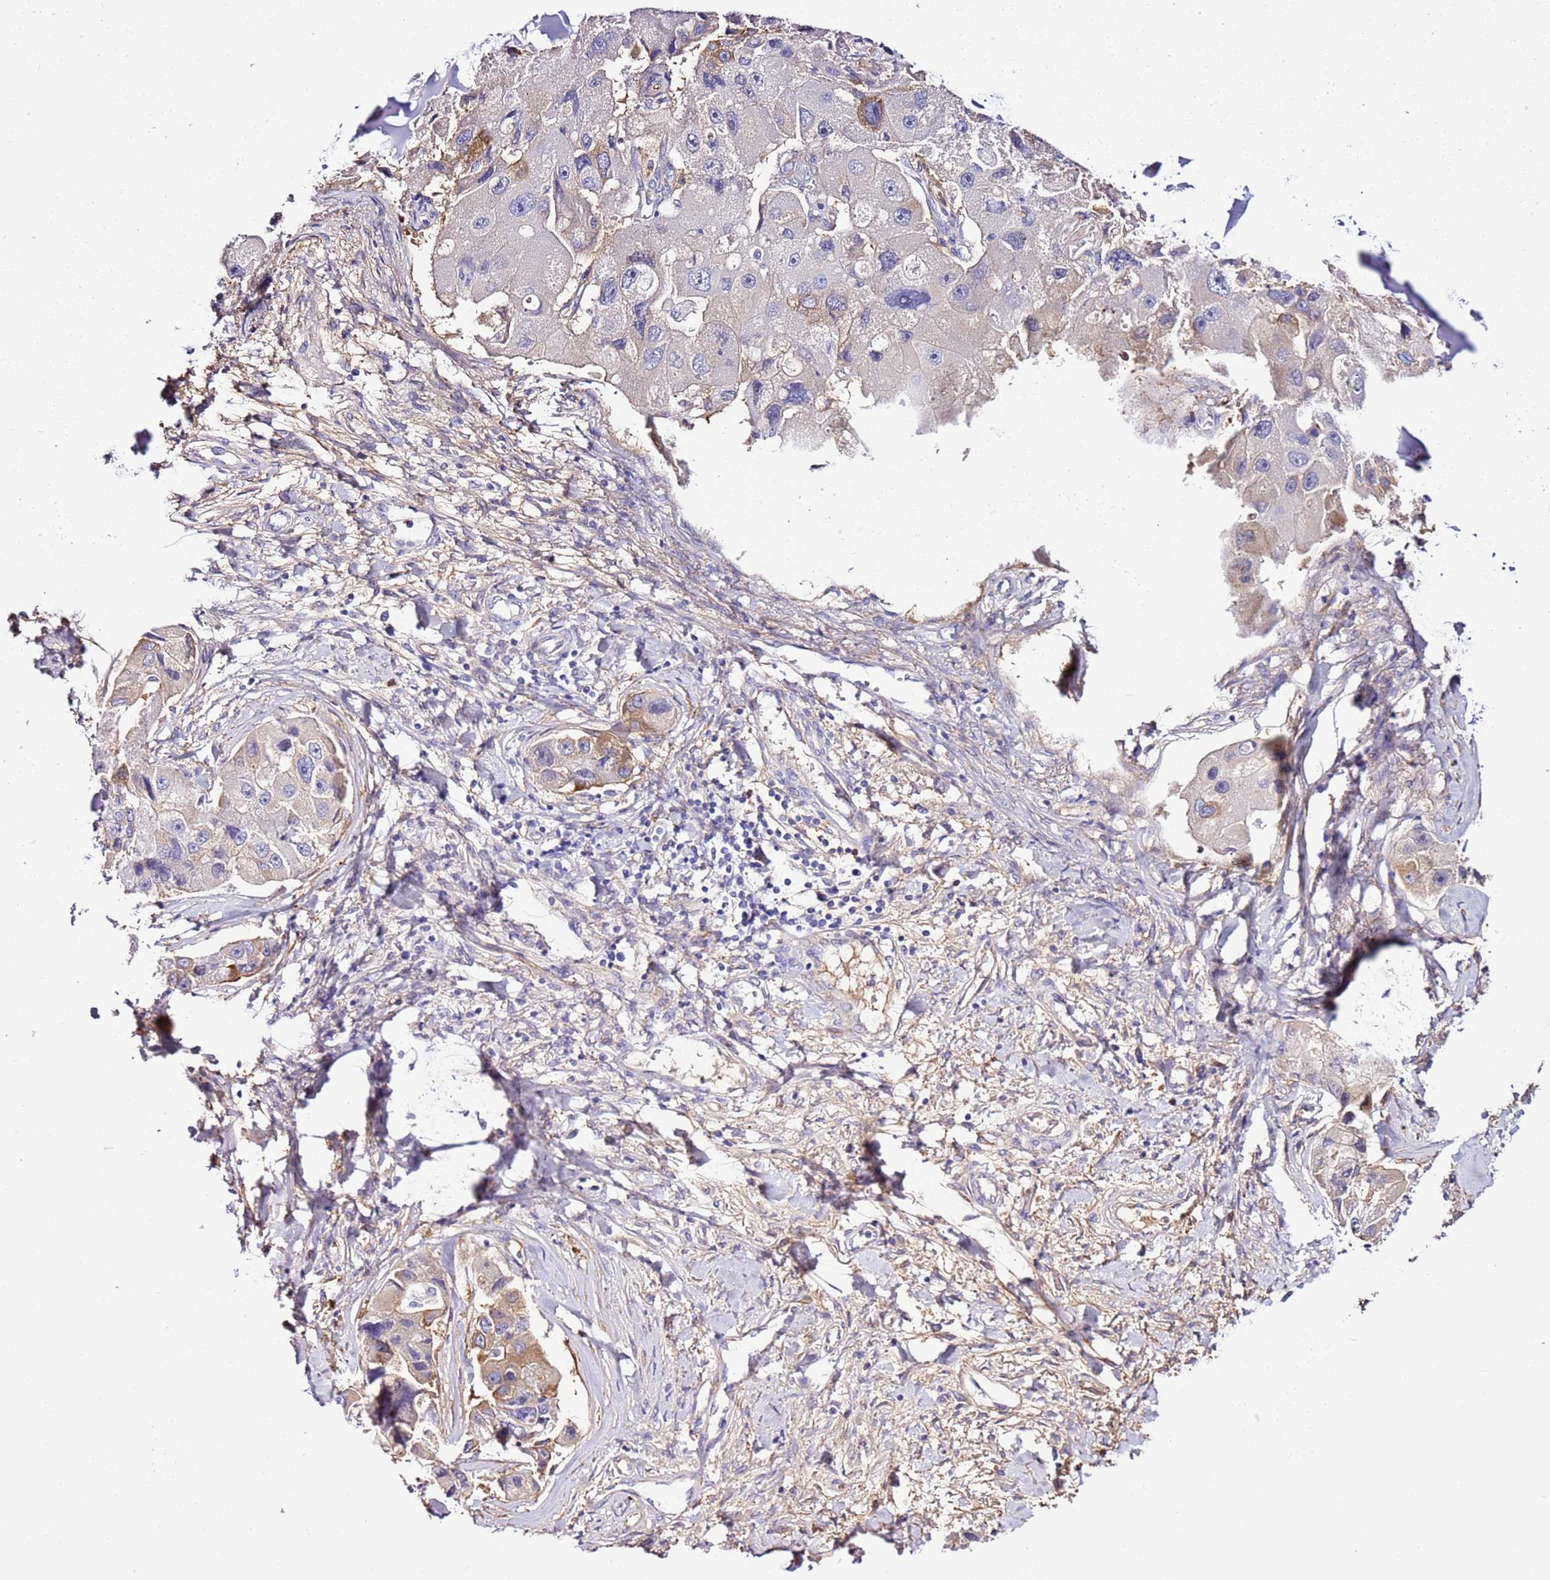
{"staining": {"intensity": "moderate", "quantity": "<25%", "location": "cytoplasmic/membranous"}, "tissue": "lung cancer", "cell_type": "Tumor cells", "image_type": "cancer", "snomed": [{"axis": "morphology", "description": "Adenocarcinoma, NOS"}, {"axis": "topography", "description": "Lung"}], "caption": "DAB (3,3'-diaminobenzidine) immunohistochemical staining of adenocarcinoma (lung) demonstrates moderate cytoplasmic/membranous protein expression in approximately <25% of tumor cells.", "gene": "FAM174C", "patient": {"sex": "female", "age": 54}}